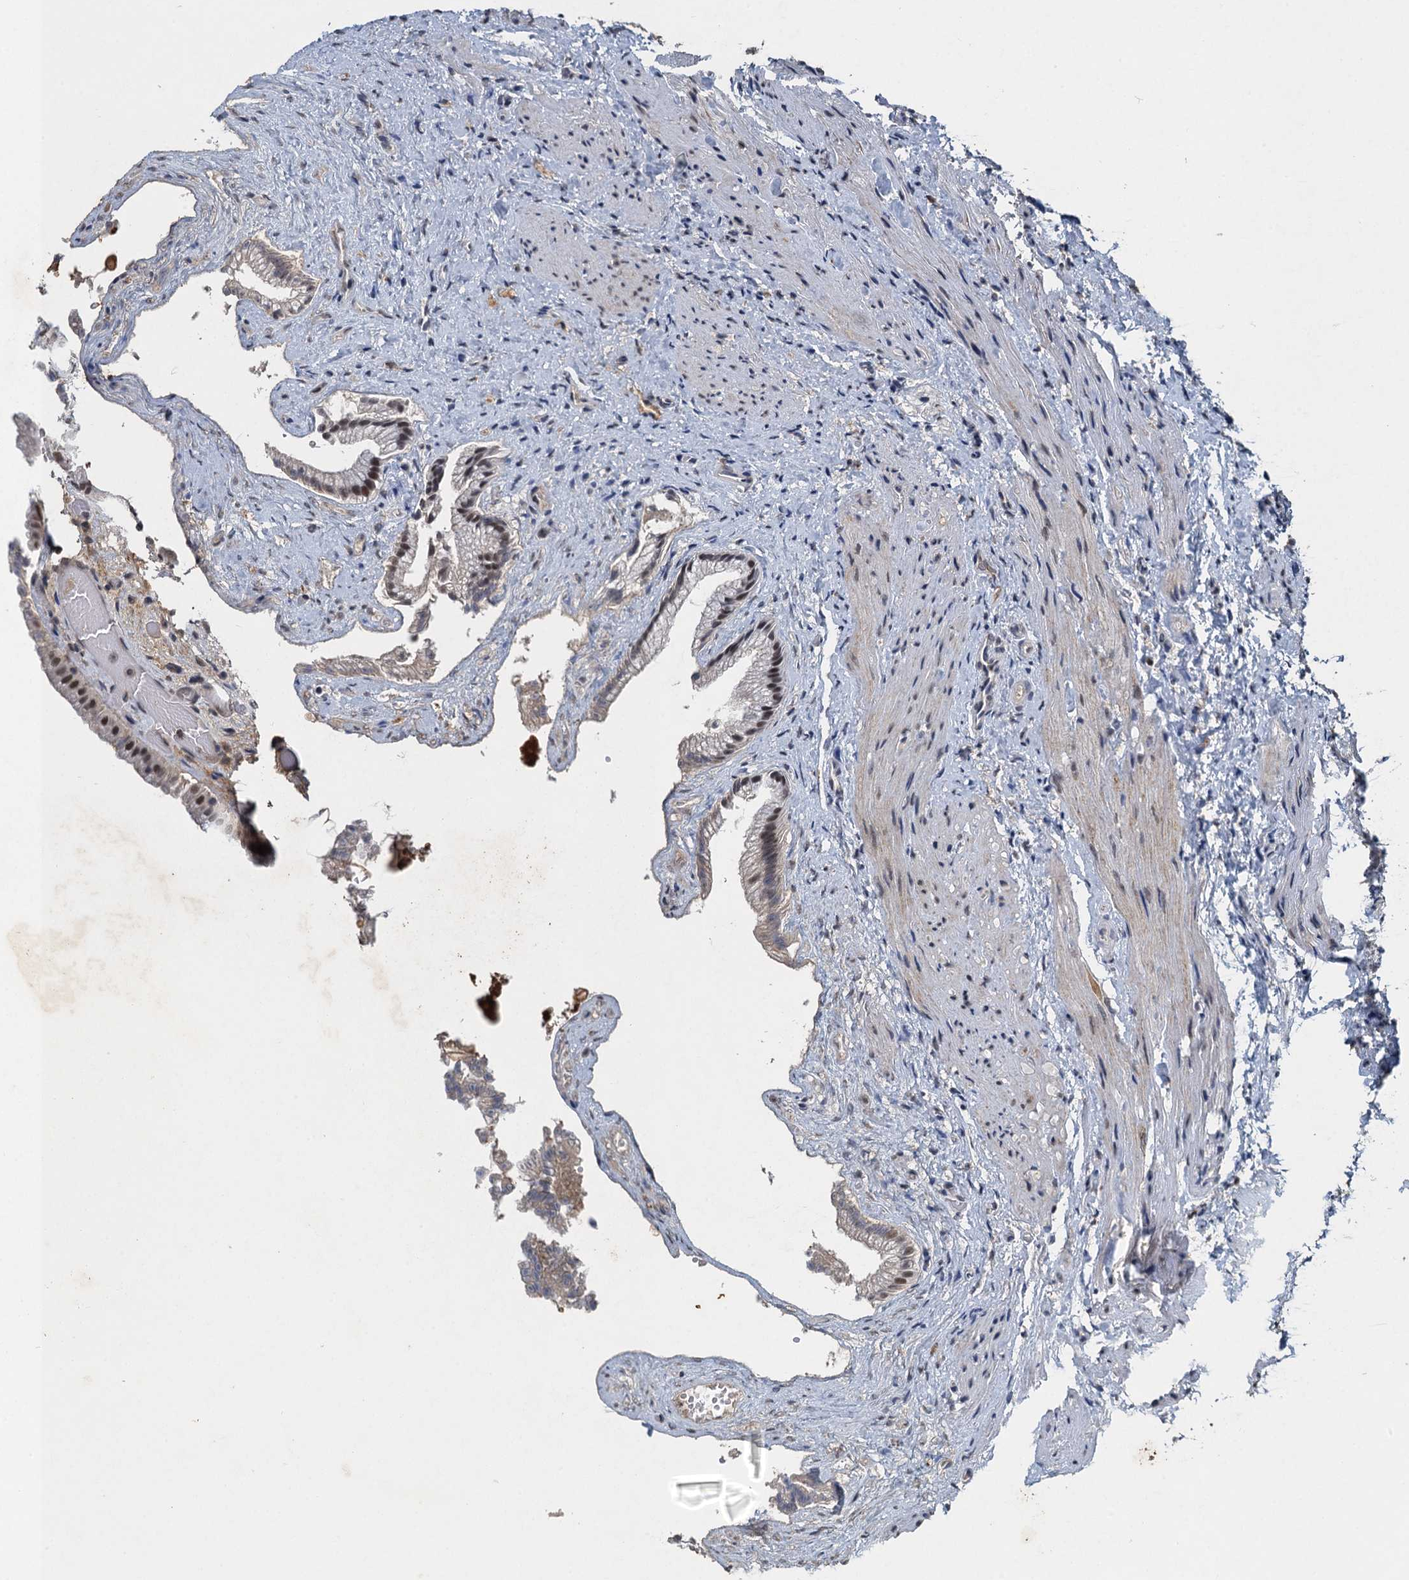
{"staining": {"intensity": "moderate", "quantity": "25%-75%", "location": "nuclear"}, "tissue": "gallbladder", "cell_type": "Glandular cells", "image_type": "normal", "snomed": [{"axis": "morphology", "description": "Normal tissue, NOS"}, {"axis": "morphology", "description": "Inflammation, NOS"}, {"axis": "topography", "description": "Gallbladder"}], "caption": "DAB (3,3'-diaminobenzidine) immunohistochemical staining of benign human gallbladder shows moderate nuclear protein expression in approximately 25%-75% of glandular cells. The protein of interest is shown in brown color, while the nuclei are stained blue.", "gene": "CSTF3", "patient": {"sex": "male", "age": 51}}